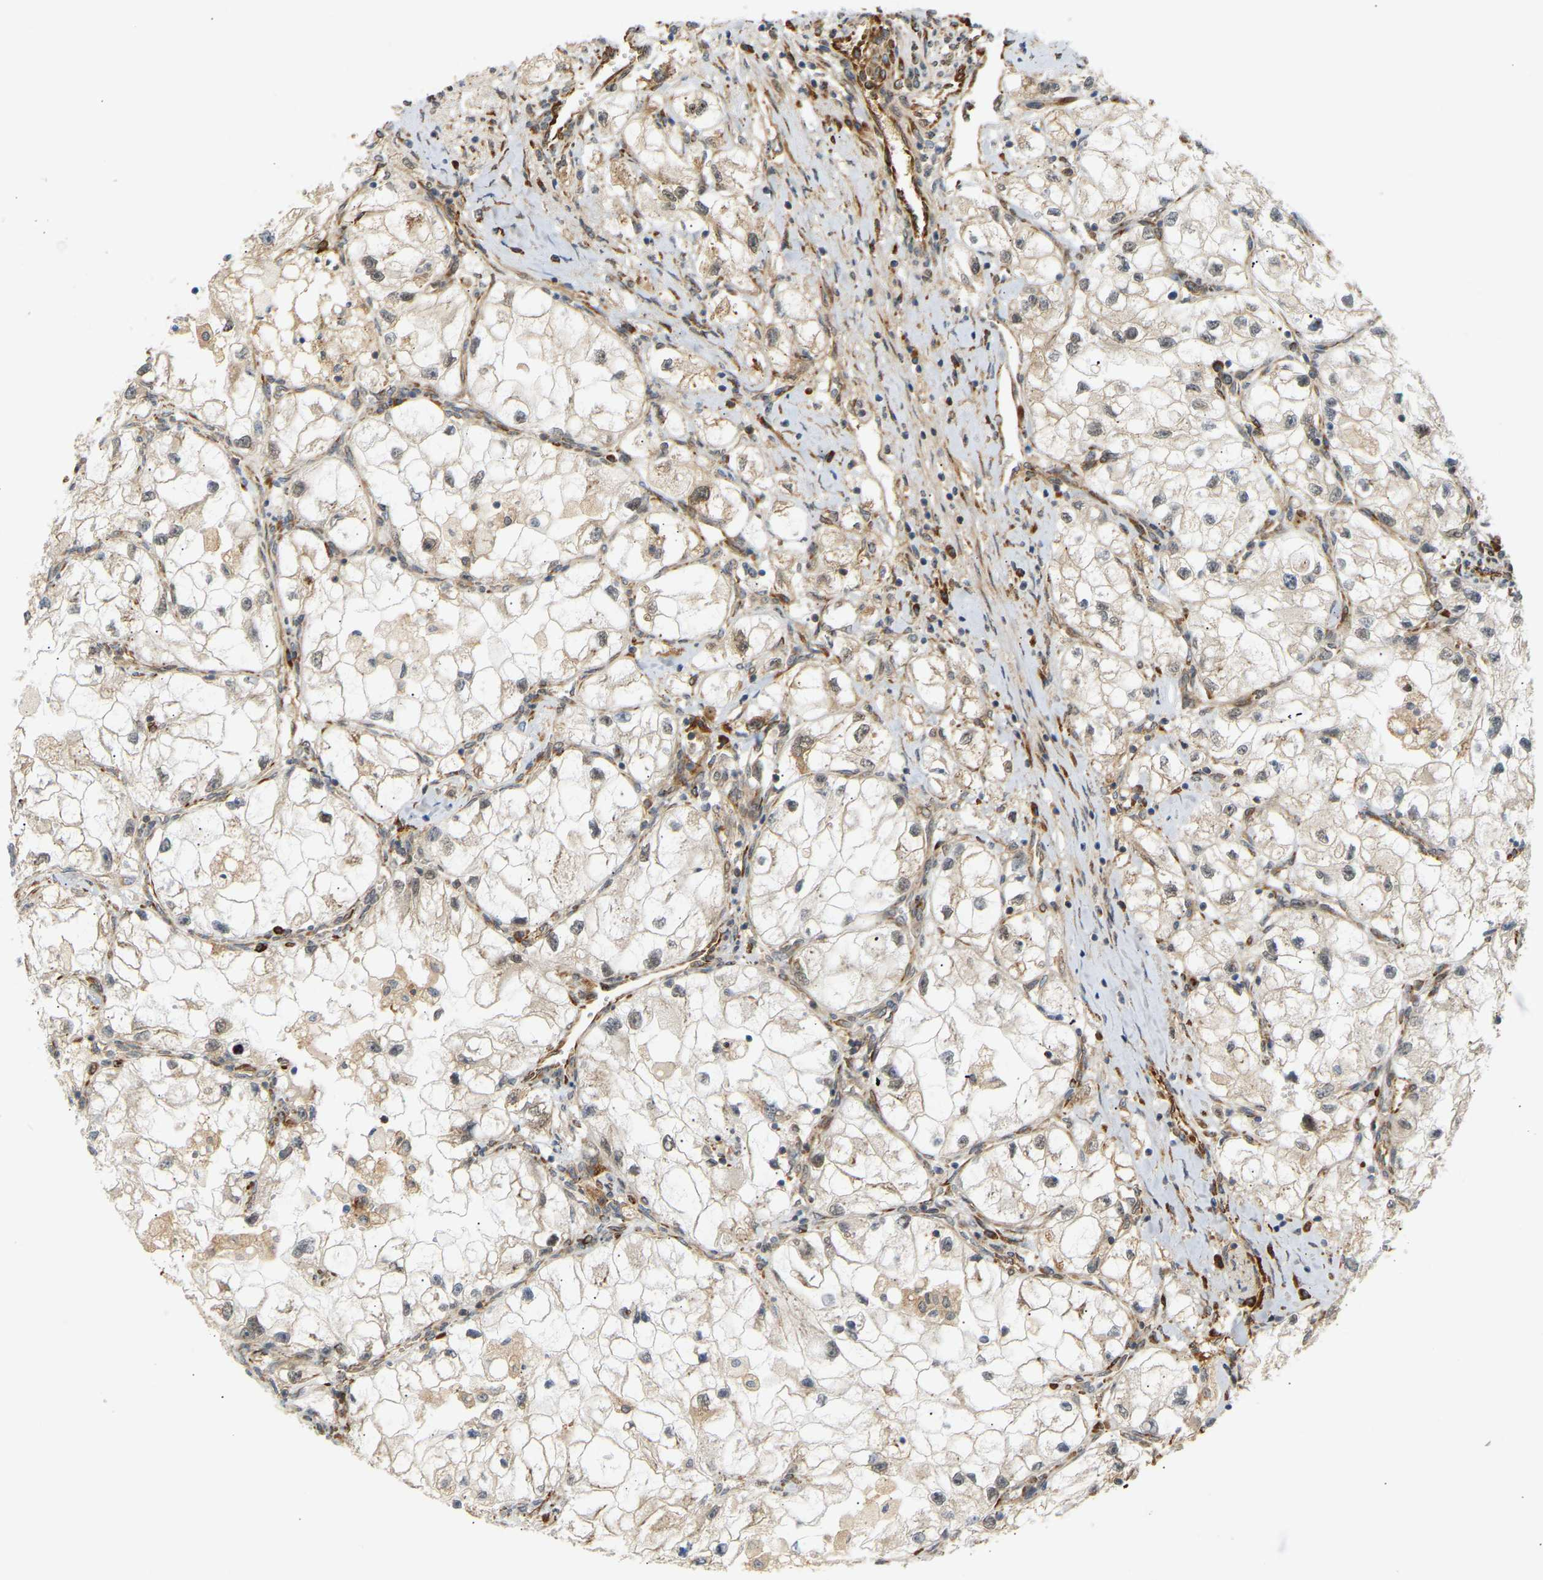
{"staining": {"intensity": "negative", "quantity": "none", "location": "none"}, "tissue": "renal cancer", "cell_type": "Tumor cells", "image_type": "cancer", "snomed": [{"axis": "morphology", "description": "Adenocarcinoma, NOS"}, {"axis": "topography", "description": "Kidney"}], "caption": "Micrograph shows no protein staining in tumor cells of renal adenocarcinoma tissue.", "gene": "PLCG2", "patient": {"sex": "female", "age": 70}}